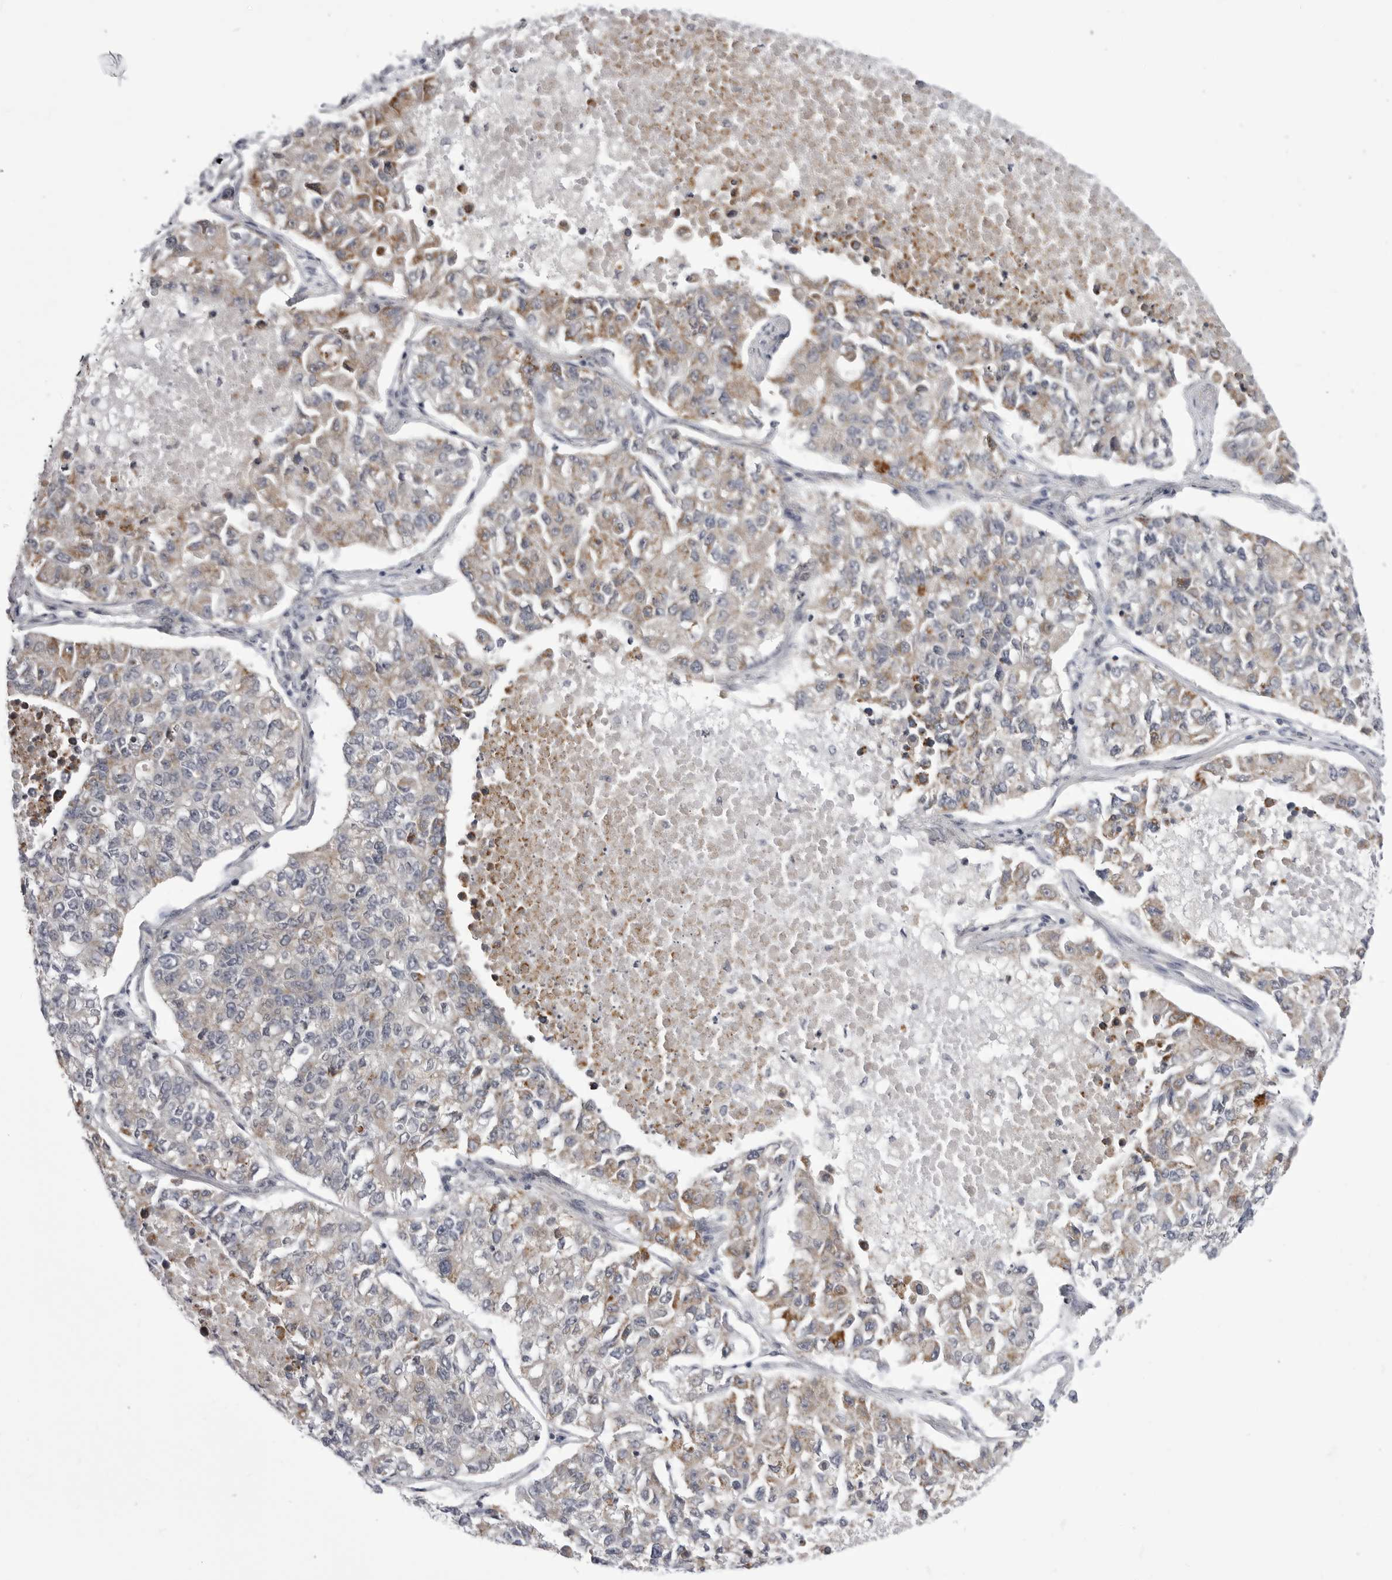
{"staining": {"intensity": "moderate", "quantity": "<25%", "location": "cytoplasmic/membranous"}, "tissue": "lung cancer", "cell_type": "Tumor cells", "image_type": "cancer", "snomed": [{"axis": "morphology", "description": "Adenocarcinoma, NOS"}, {"axis": "topography", "description": "Lung"}], "caption": "Immunohistochemical staining of human adenocarcinoma (lung) displays low levels of moderate cytoplasmic/membranous staining in approximately <25% of tumor cells.", "gene": "CCDC18", "patient": {"sex": "male", "age": 49}}